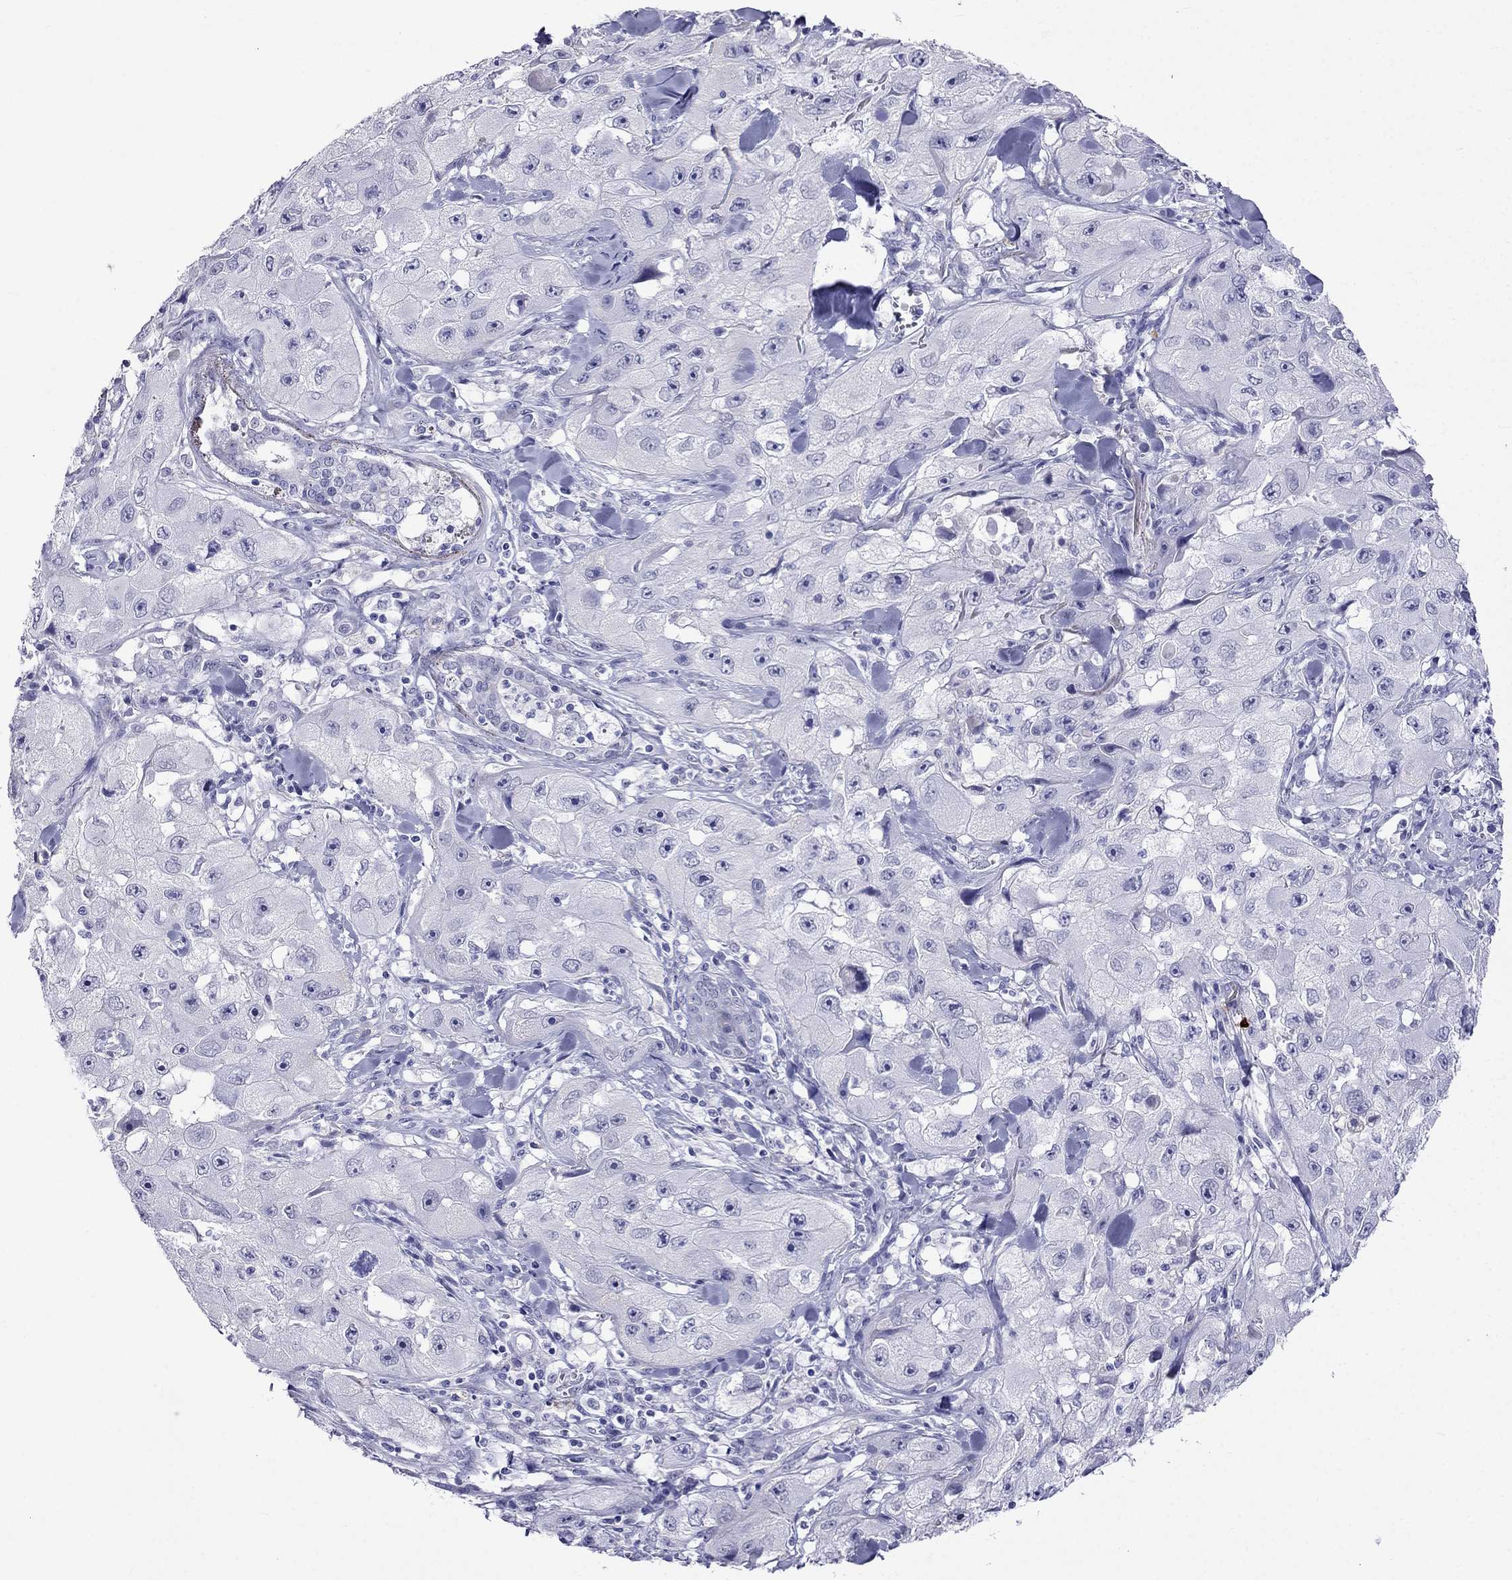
{"staining": {"intensity": "negative", "quantity": "none", "location": "none"}, "tissue": "skin cancer", "cell_type": "Tumor cells", "image_type": "cancer", "snomed": [{"axis": "morphology", "description": "Squamous cell carcinoma, NOS"}, {"axis": "topography", "description": "Skin"}, {"axis": "topography", "description": "Subcutis"}], "caption": "Photomicrograph shows no significant protein expression in tumor cells of skin squamous cell carcinoma.", "gene": "MGP", "patient": {"sex": "male", "age": 73}}